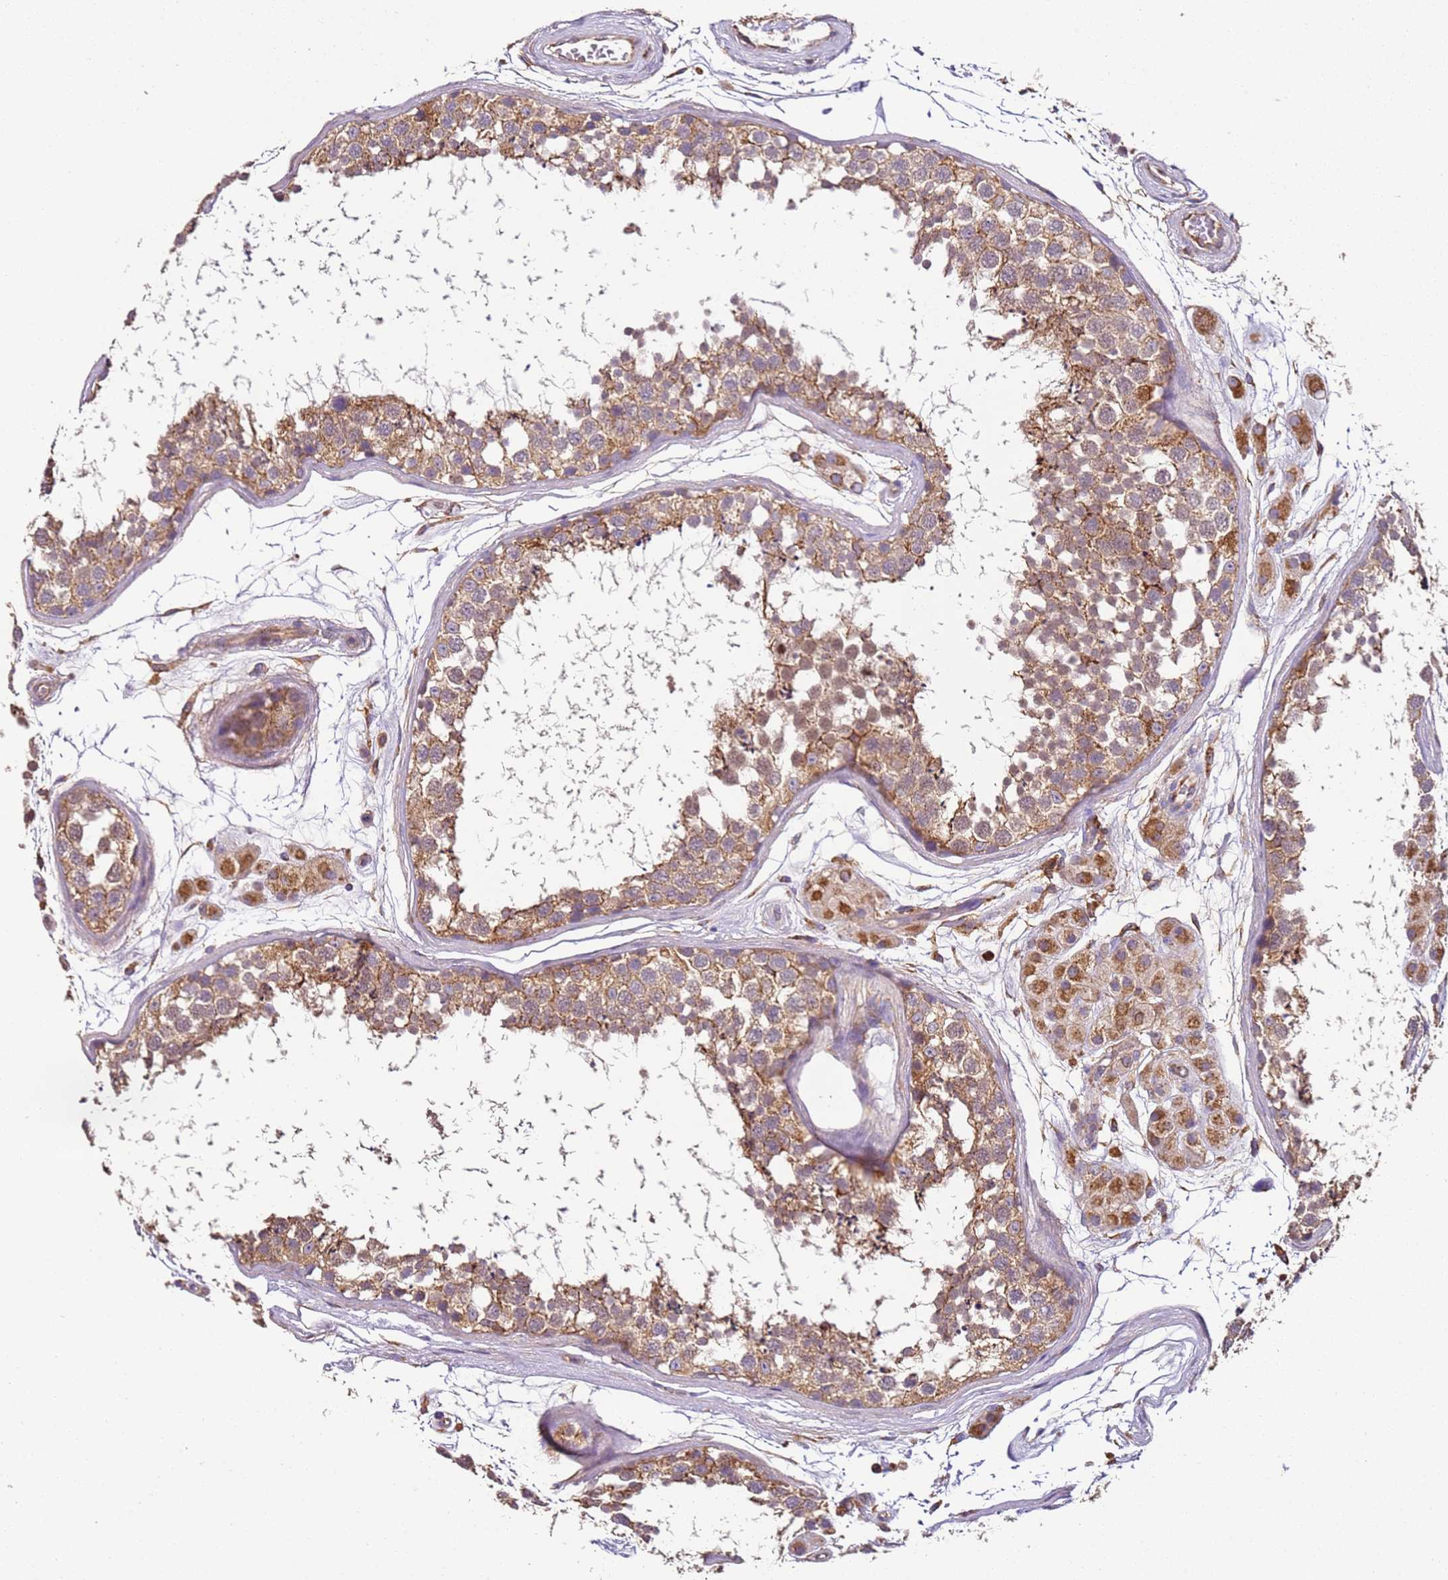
{"staining": {"intensity": "moderate", "quantity": ">75%", "location": "cytoplasmic/membranous"}, "tissue": "testis", "cell_type": "Cells in seminiferous ducts", "image_type": "normal", "snomed": [{"axis": "morphology", "description": "Normal tissue, NOS"}, {"axis": "topography", "description": "Testis"}], "caption": "A photomicrograph of human testis stained for a protein demonstrates moderate cytoplasmic/membranous brown staining in cells in seminiferous ducts.", "gene": "RMND5A", "patient": {"sex": "male", "age": 56}}